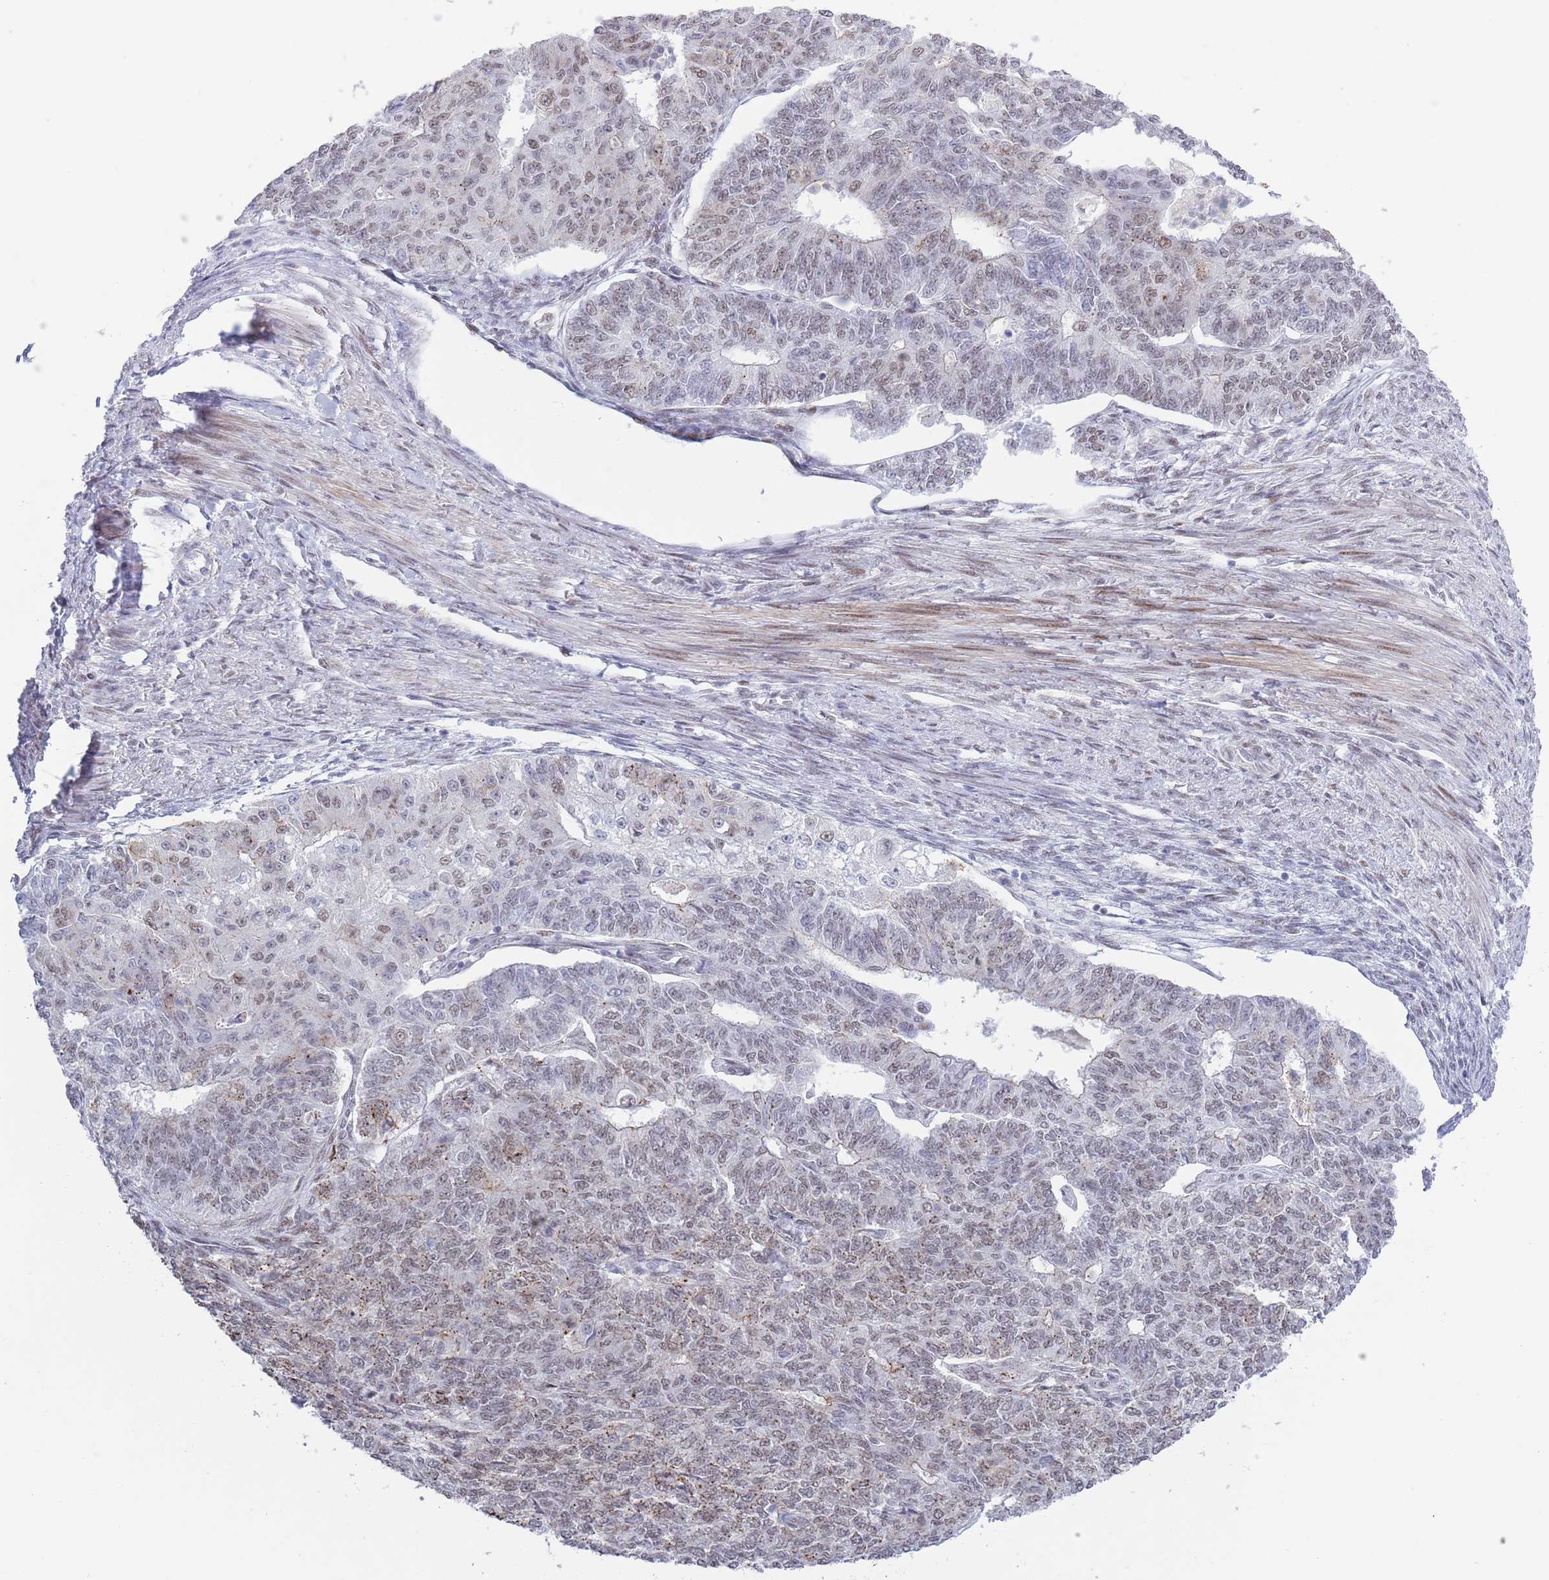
{"staining": {"intensity": "moderate", "quantity": ">75%", "location": "nuclear"}, "tissue": "endometrial cancer", "cell_type": "Tumor cells", "image_type": "cancer", "snomed": [{"axis": "morphology", "description": "Adenocarcinoma, NOS"}, {"axis": "topography", "description": "Endometrium"}], "caption": "High-magnification brightfield microscopy of adenocarcinoma (endometrial) stained with DAB (3,3'-diaminobenzidine) (brown) and counterstained with hematoxylin (blue). tumor cells exhibit moderate nuclear staining is seen in about>75% of cells. (DAB (3,3'-diaminobenzidine) = brown stain, brightfield microscopy at high magnification).", "gene": "ZNF382", "patient": {"sex": "female", "age": 32}}